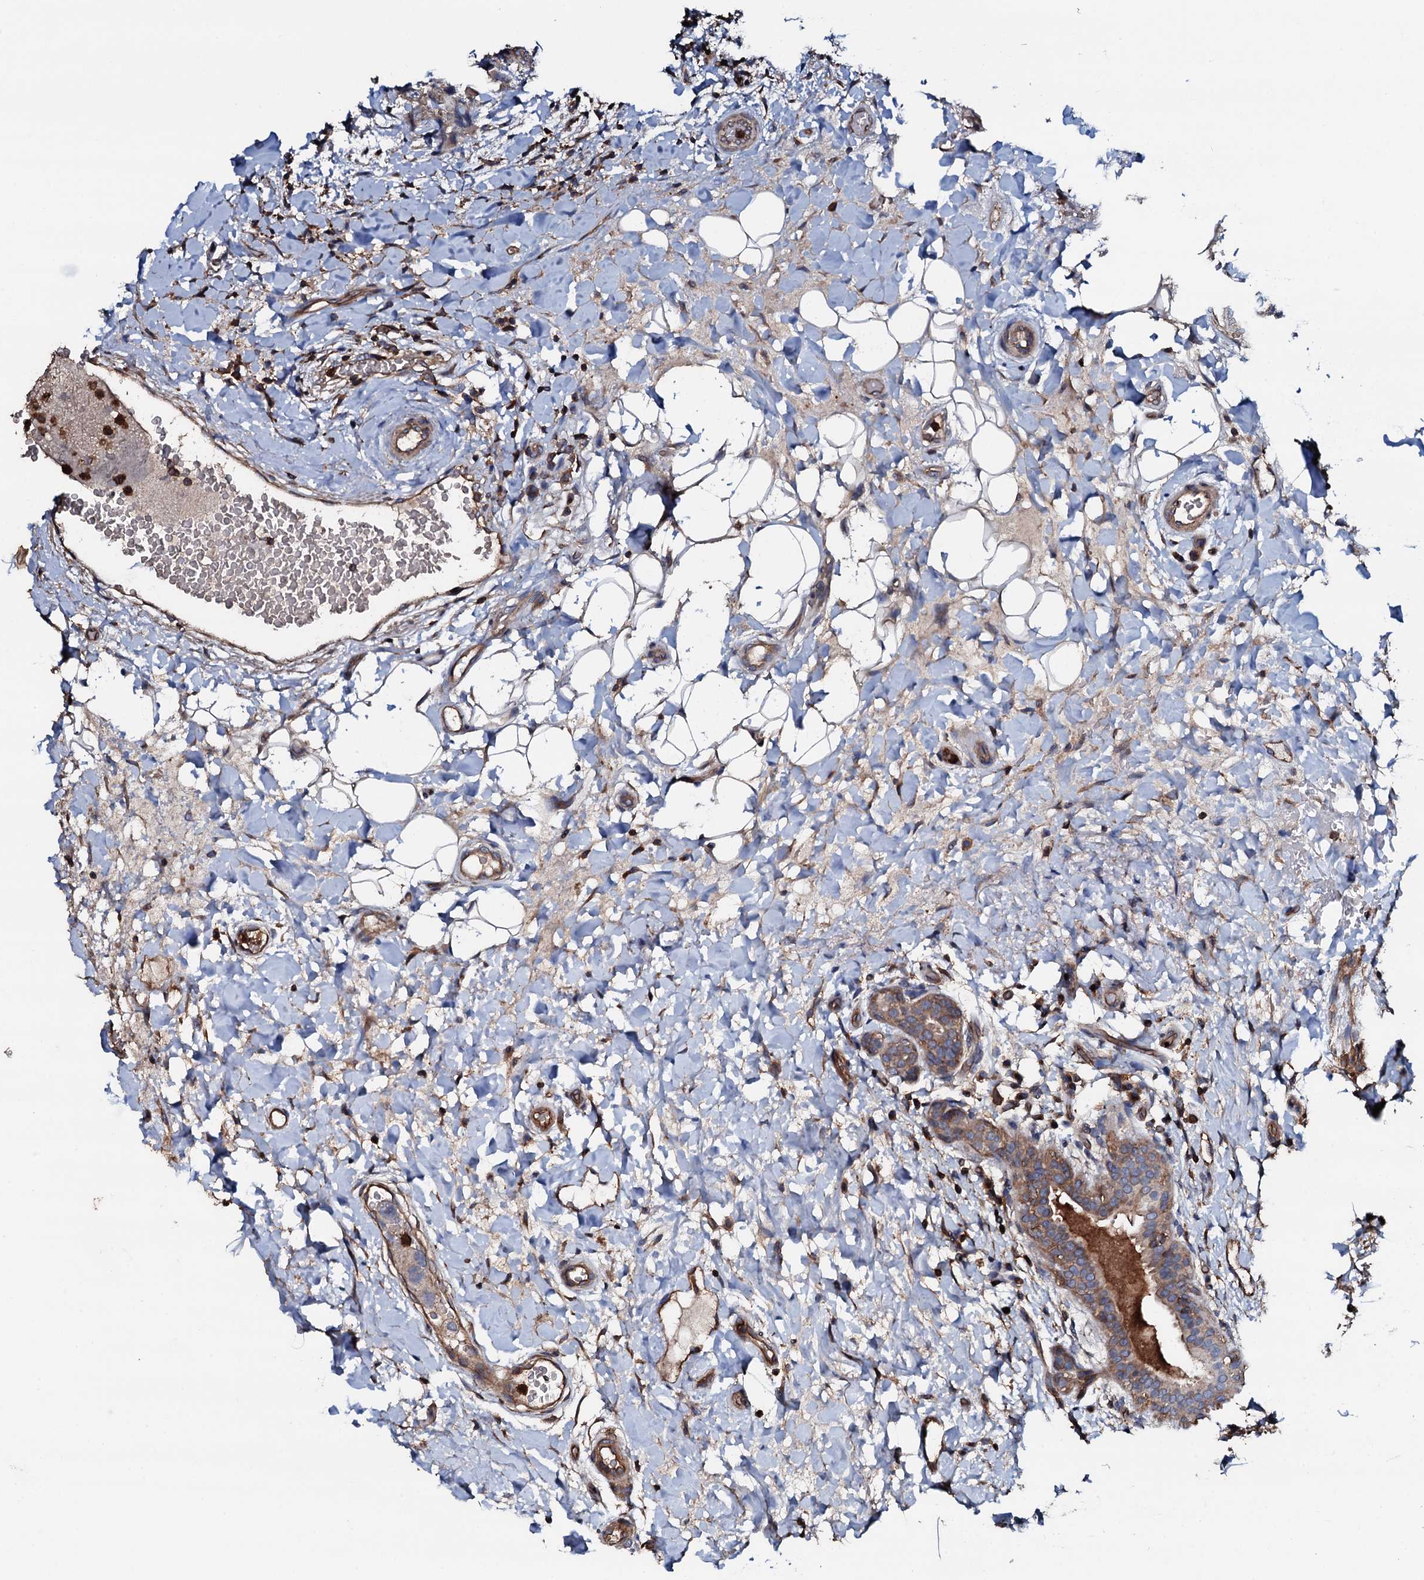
{"staining": {"intensity": "moderate", "quantity": ">75%", "location": "cytoplasmic/membranous"}, "tissue": "breast cancer", "cell_type": "Tumor cells", "image_type": "cancer", "snomed": [{"axis": "morphology", "description": "Normal tissue, NOS"}, {"axis": "morphology", "description": "Duct carcinoma"}, {"axis": "topography", "description": "Breast"}], "caption": "Immunohistochemistry (DAB (3,3'-diaminobenzidine)) staining of human invasive ductal carcinoma (breast) shows moderate cytoplasmic/membranous protein staining in approximately >75% of tumor cells.", "gene": "GRK2", "patient": {"sex": "female", "age": 62}}